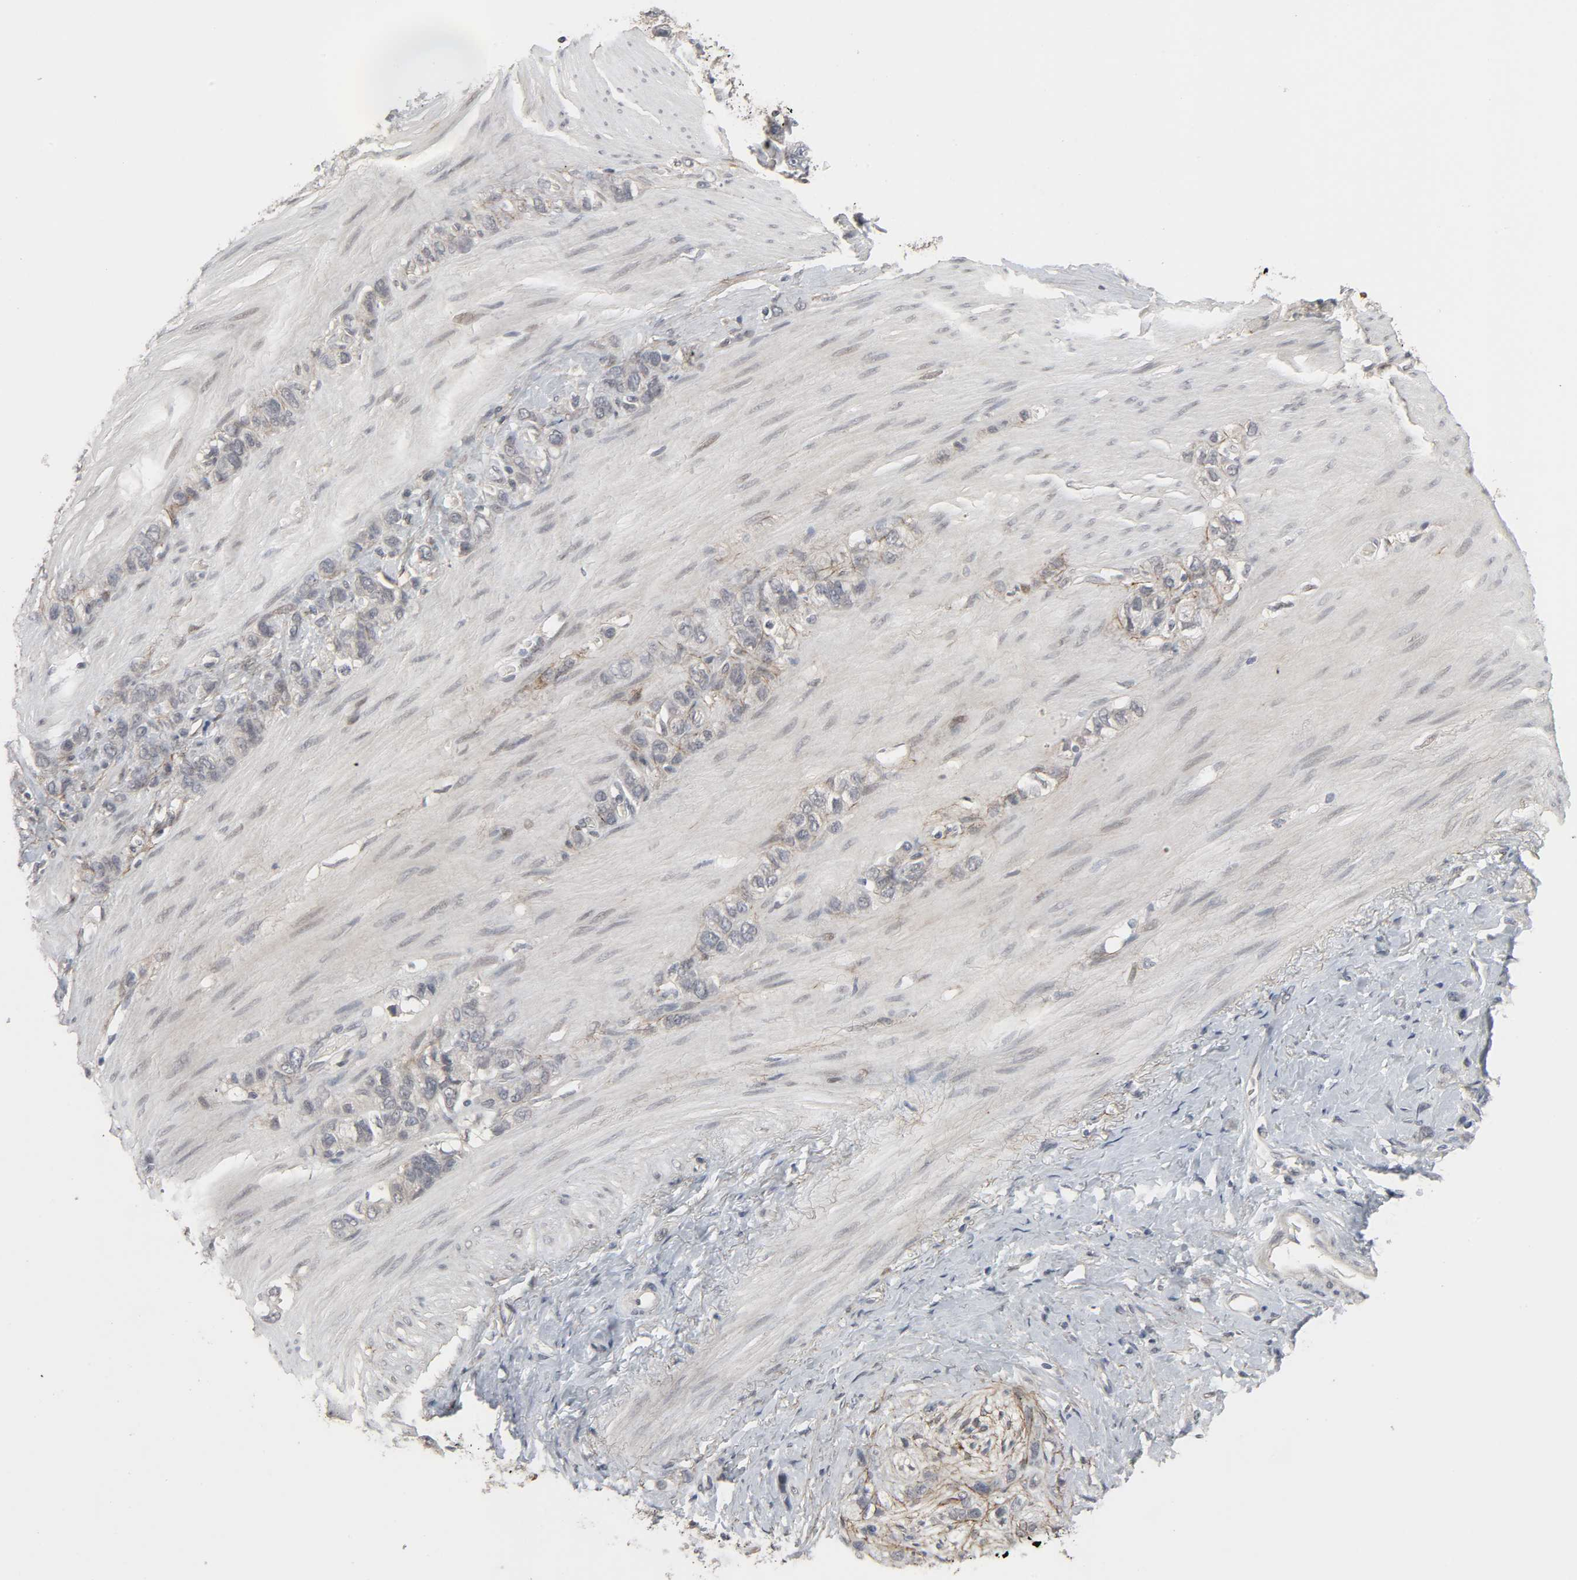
{"staining": {"intensity": "negative", "quantity": "none", "location": "none"}, "tissue": "stomach cancer", "cell_type": "Tumor cells", "image_type": "cancer", "snomed": [{"axis": "morphology", "description": "Normal tissue, NOS"}, {"axis": "morphology", "description": "Adenocarcinoma, NOS"}, {"axis": "morphology", "description": "Adenocarcinoma, High grade"}, {"axis": "topography", "description": "Stomach, upper"}, {"axis": "topography", "description": "Stomach"}], "caption": "Micrograph shows no protein staining in tumor cells of stomach adenocarcinoma tissue. (IHC, brightfield microscopy, high magnification).", "gene": "ZNF222", "patient": {"sex": "female", "age": 65}}